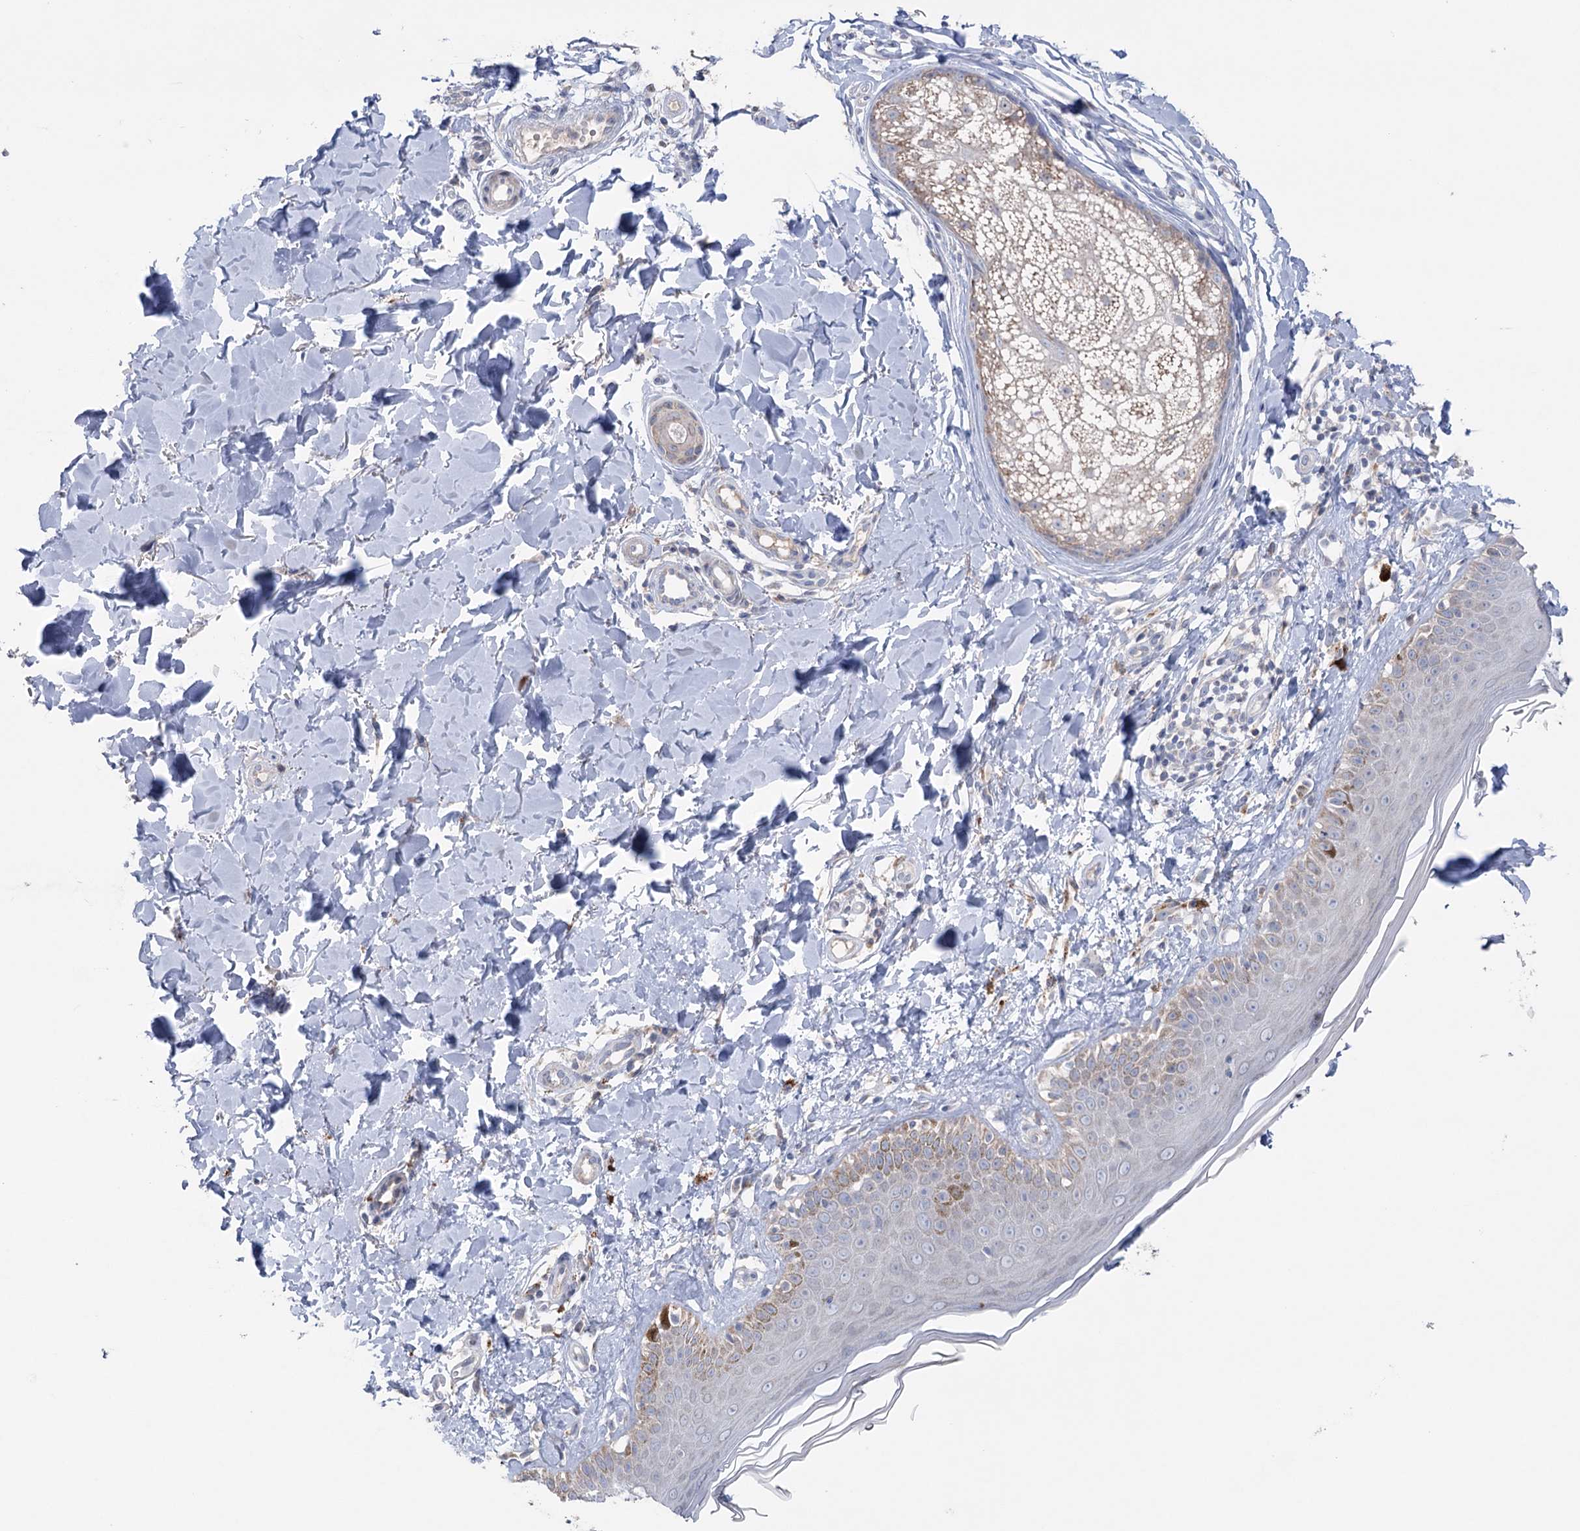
{"staining": {"intensity": "negative", "quantity": "none", "location": "none"}, "tissue": "skin", "cell_type": "Fibroblasts", "image_type": "normal", "snomed": [{"axis": "morphology", "description": "Normal tissue, NOS"}, {"axis": "topography", "description": "Skin"}], "caption": "Immunohistochemistry (IHC) of normal human skin demonstrates no positivity in fibroblasts.", "gene": "MTCH2", "patient": {"sex": "male", "age": 52}}